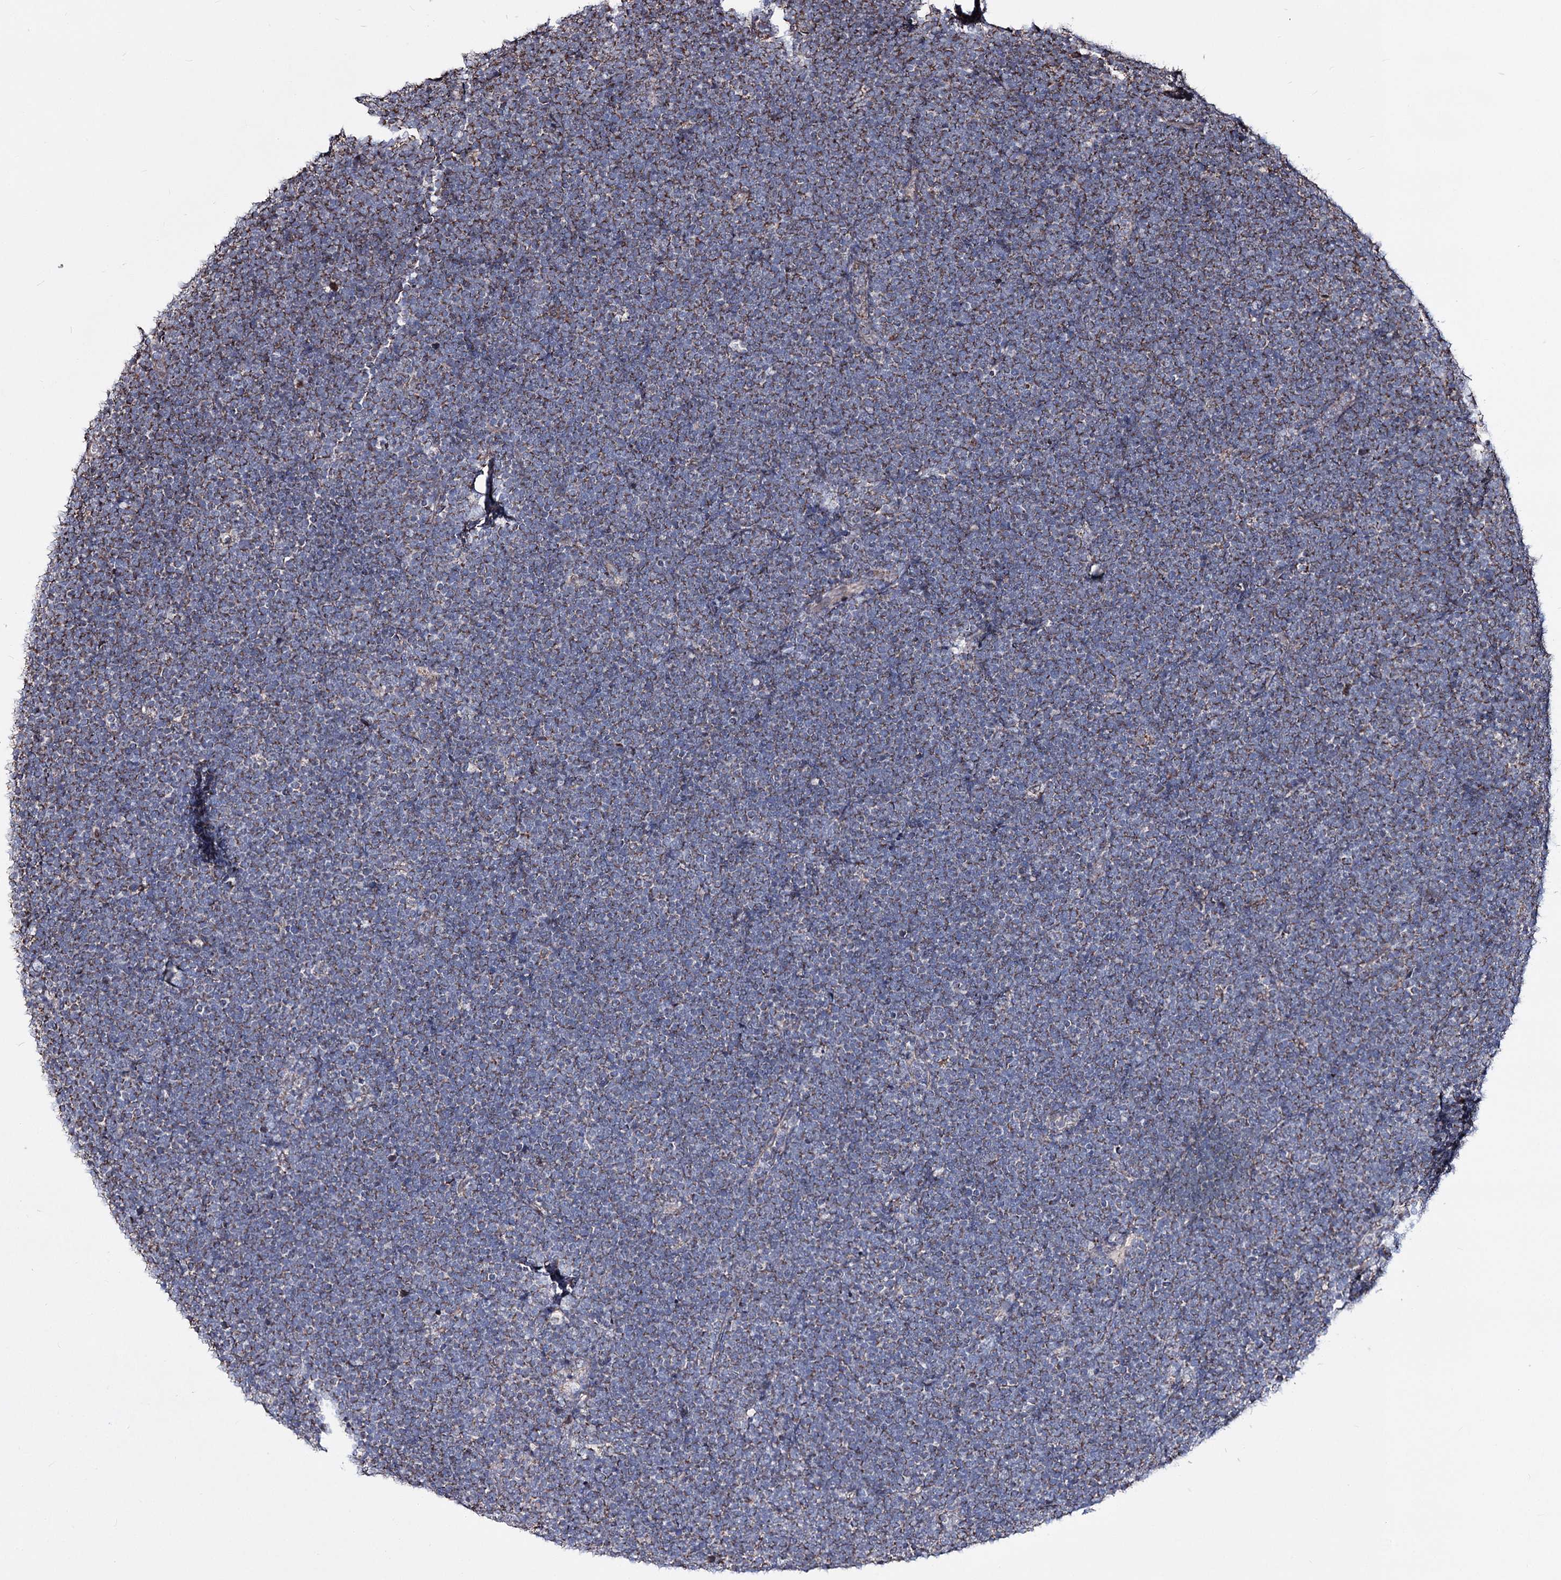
{"staining": {"intensity": "weak", "quantity": "25%-75%", "location": "cytoplasmic/membranous"}, "tissue": "lymphoma", "cell_type": "Tumor cells", "image_type": "cancer", "snomed": [{"axis": "morphology", "description": "Malignant lymphoma, non-Hodgkin's type, High grade"}, {"axis": "topography", "description": "Lymph node"}], "caption": "Immunohistochemistry (IHC) staining of lymphoma, which reveals low levels of weak cytoplasmic/membranous positivity in about 25%-75% of tumor cells indicating weak cytoplasmic/membranous protein expression. The staining was performed using DAB (brown) for protein detection and nuclei were counterstained in hematoxylin (blue).", "gene": "CREB3L4", "patient": {"sex": "male", "age": 13}}